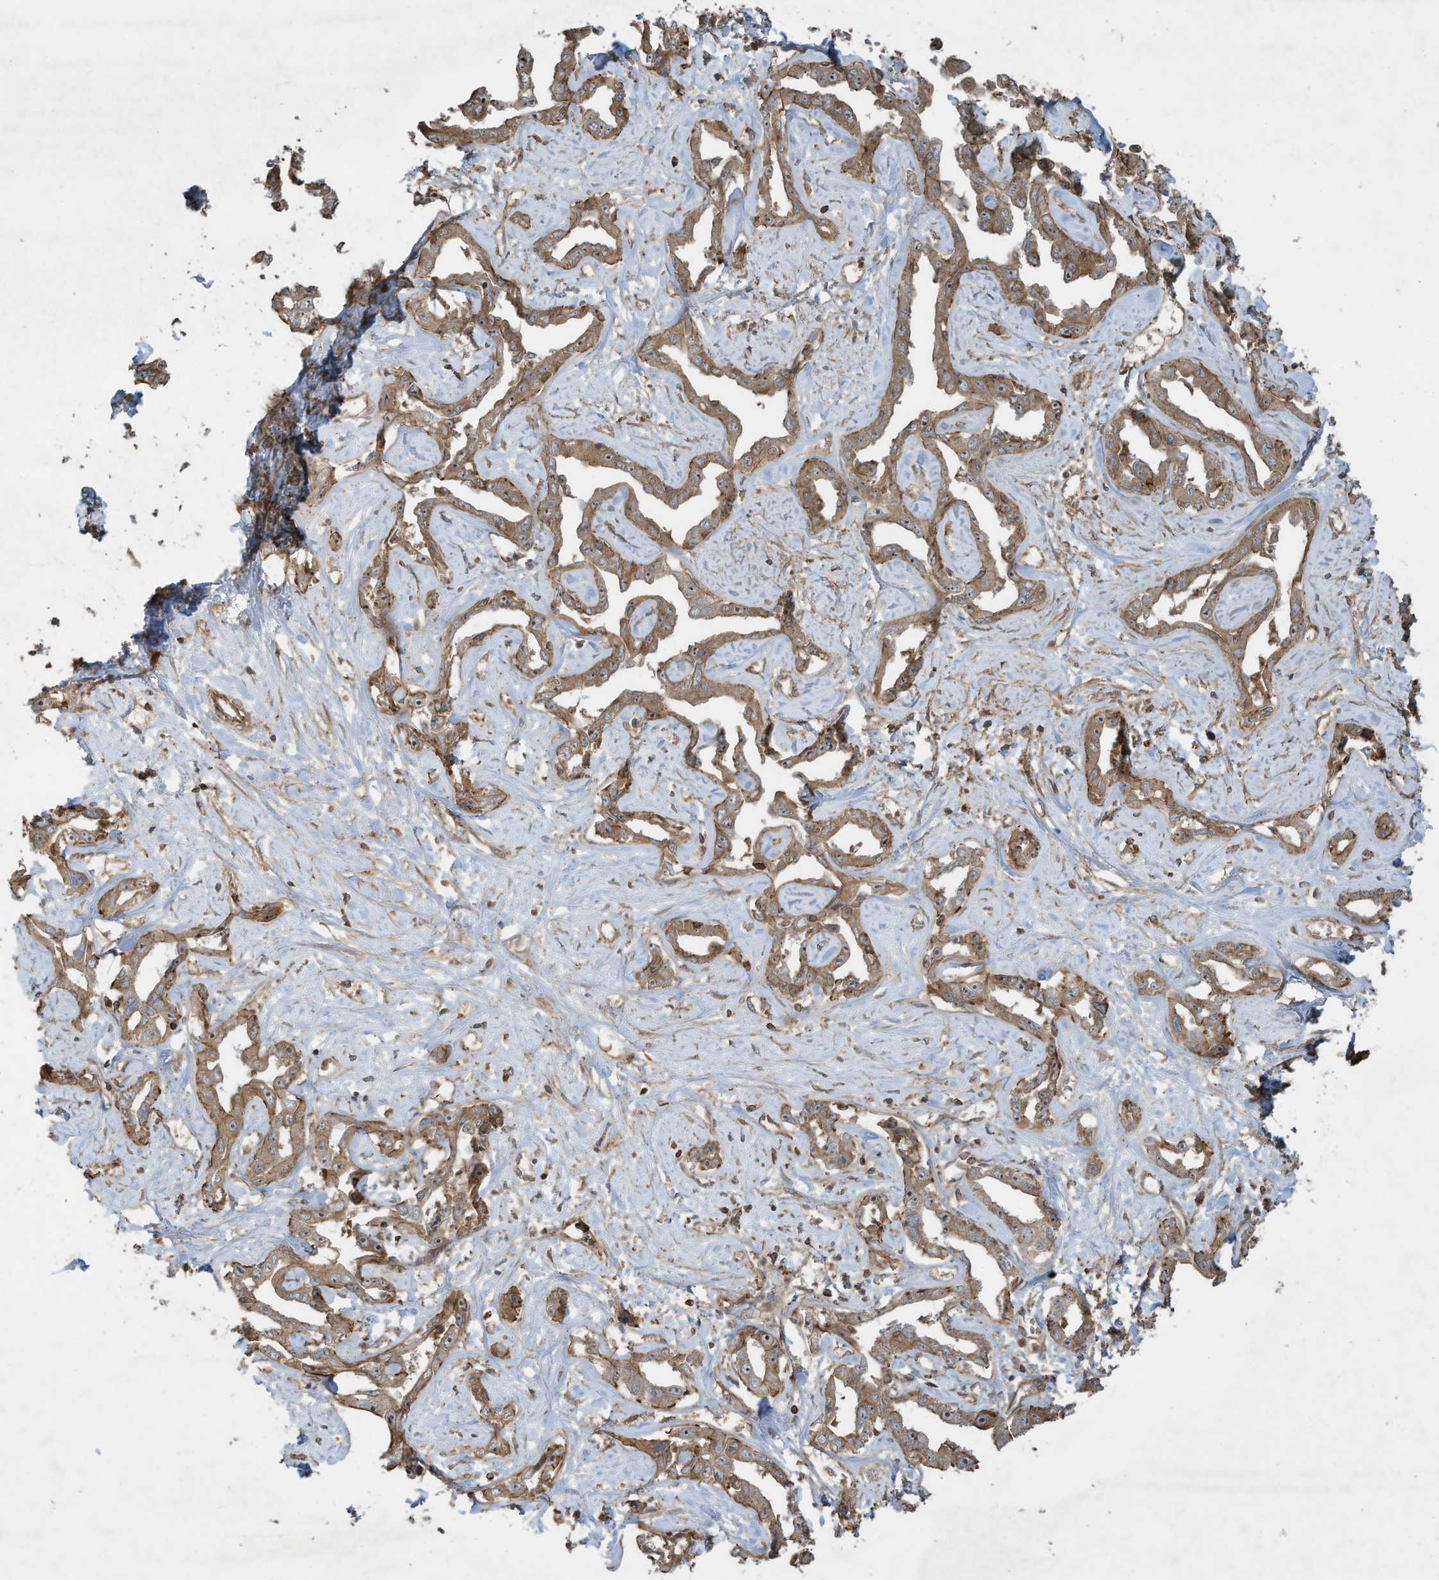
{"staining": {"intensity": "moderate", "quantity": ">75%", "location": "cytoplasmic/membranous"}, "tissue": "liver cancer", "cell_type": "Tumor cells", "image_type": "cancer", "snomed": [{"axis": "morphology", "description": "Cholangiocarcinoma"}, {"axis": "topography", "description": "Liver"}], "caption": "DAB immunohistochemical staining of liver cancer (cholangiocarcinoma) reveals moderate cytoplasmic/membranous protein positivity in approximately >75% of tumor cells.", "gene": "DDIT4", "patient": {"sex": "male", "age": 59}}